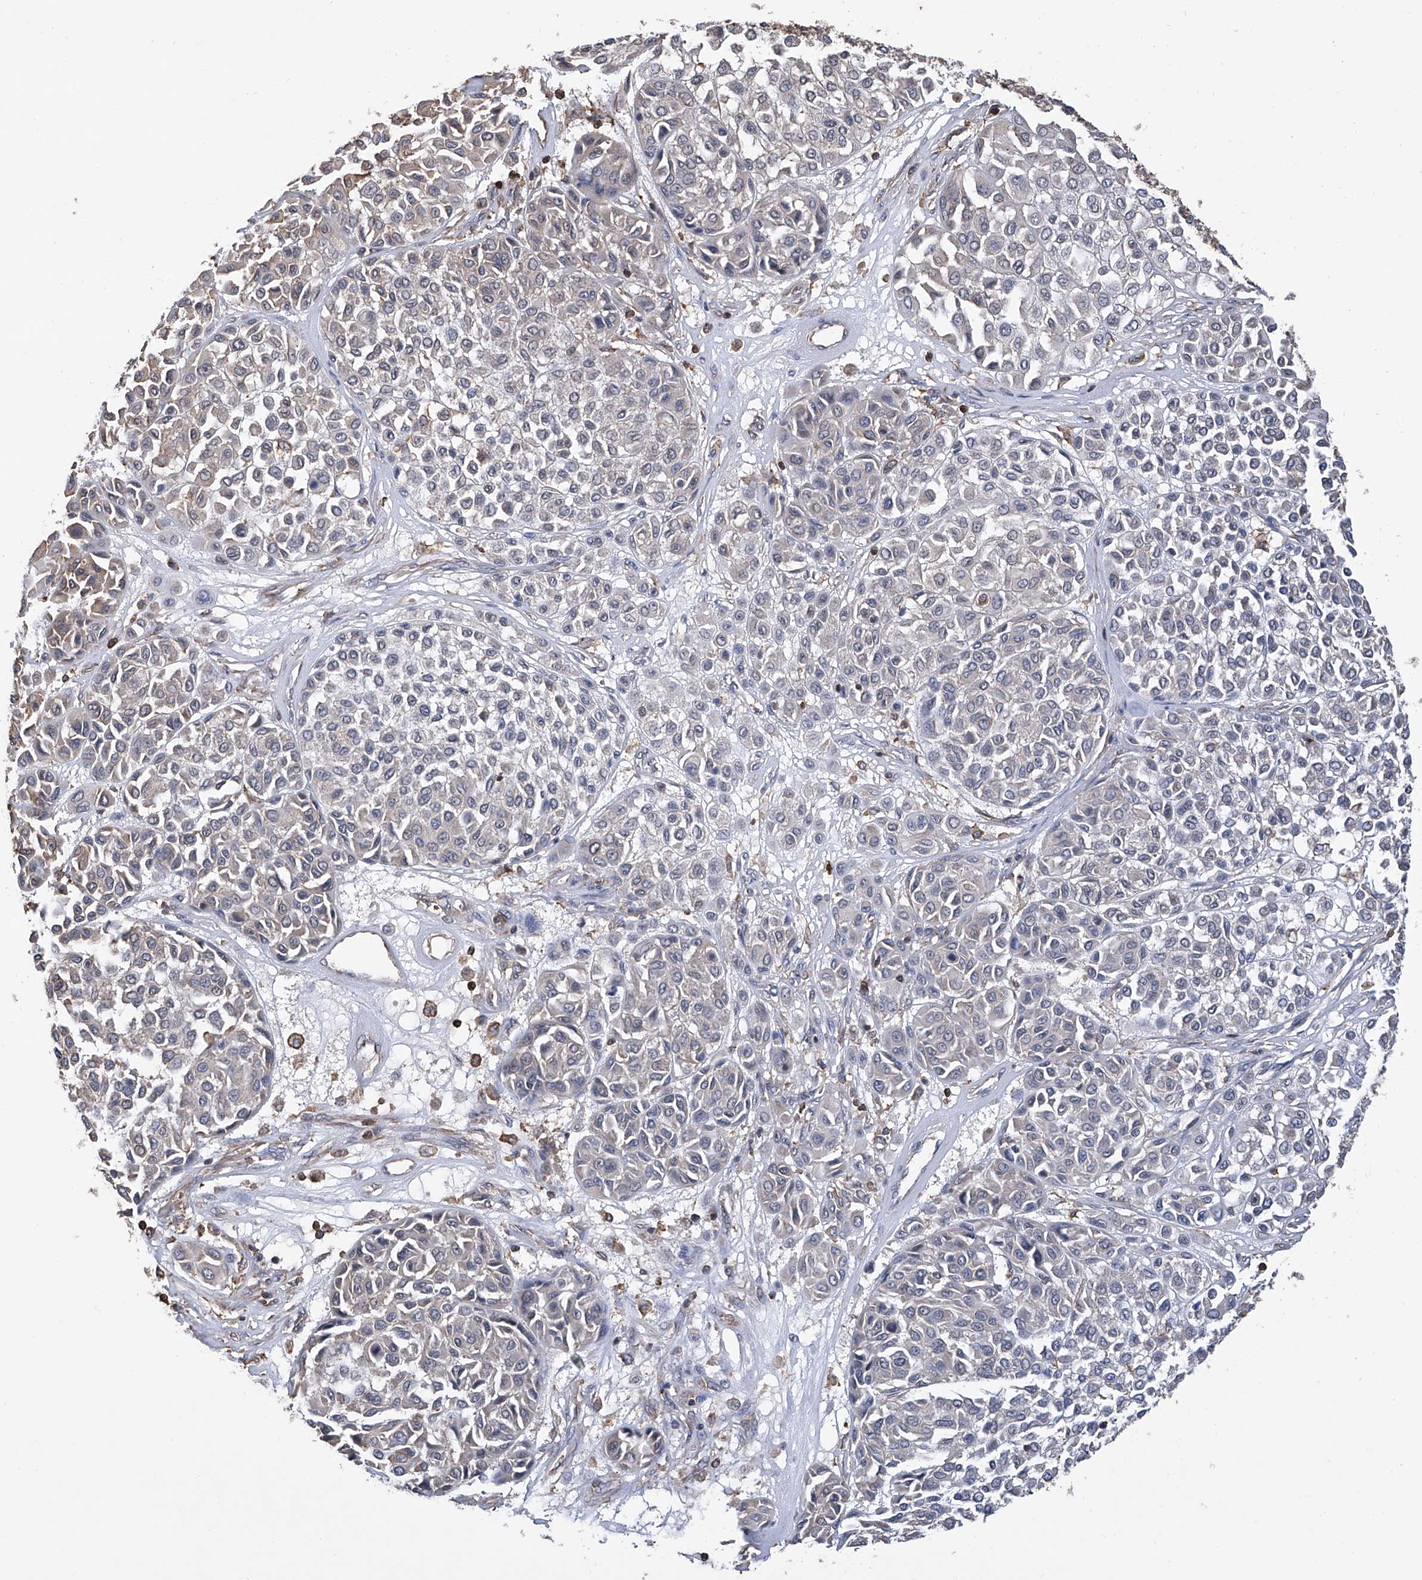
{"staining": {"intensity": "negative", "quantity": "none", "location": "none"}, "tissue": "melanoma", "cell_type": "Tumor cells", "image_type": "cancer", "snomed": [{"axis": "morphology", "description": "Malignant melanoma, Metastatic site"}, {"axis": "topography", "description": "Soft tissue"}], "caption": "The photomicrograph exhibits no significant positivity in tumor cells of melanoma.", "gene": "GPT", "patient": {"sex": "male", "age": 41}}